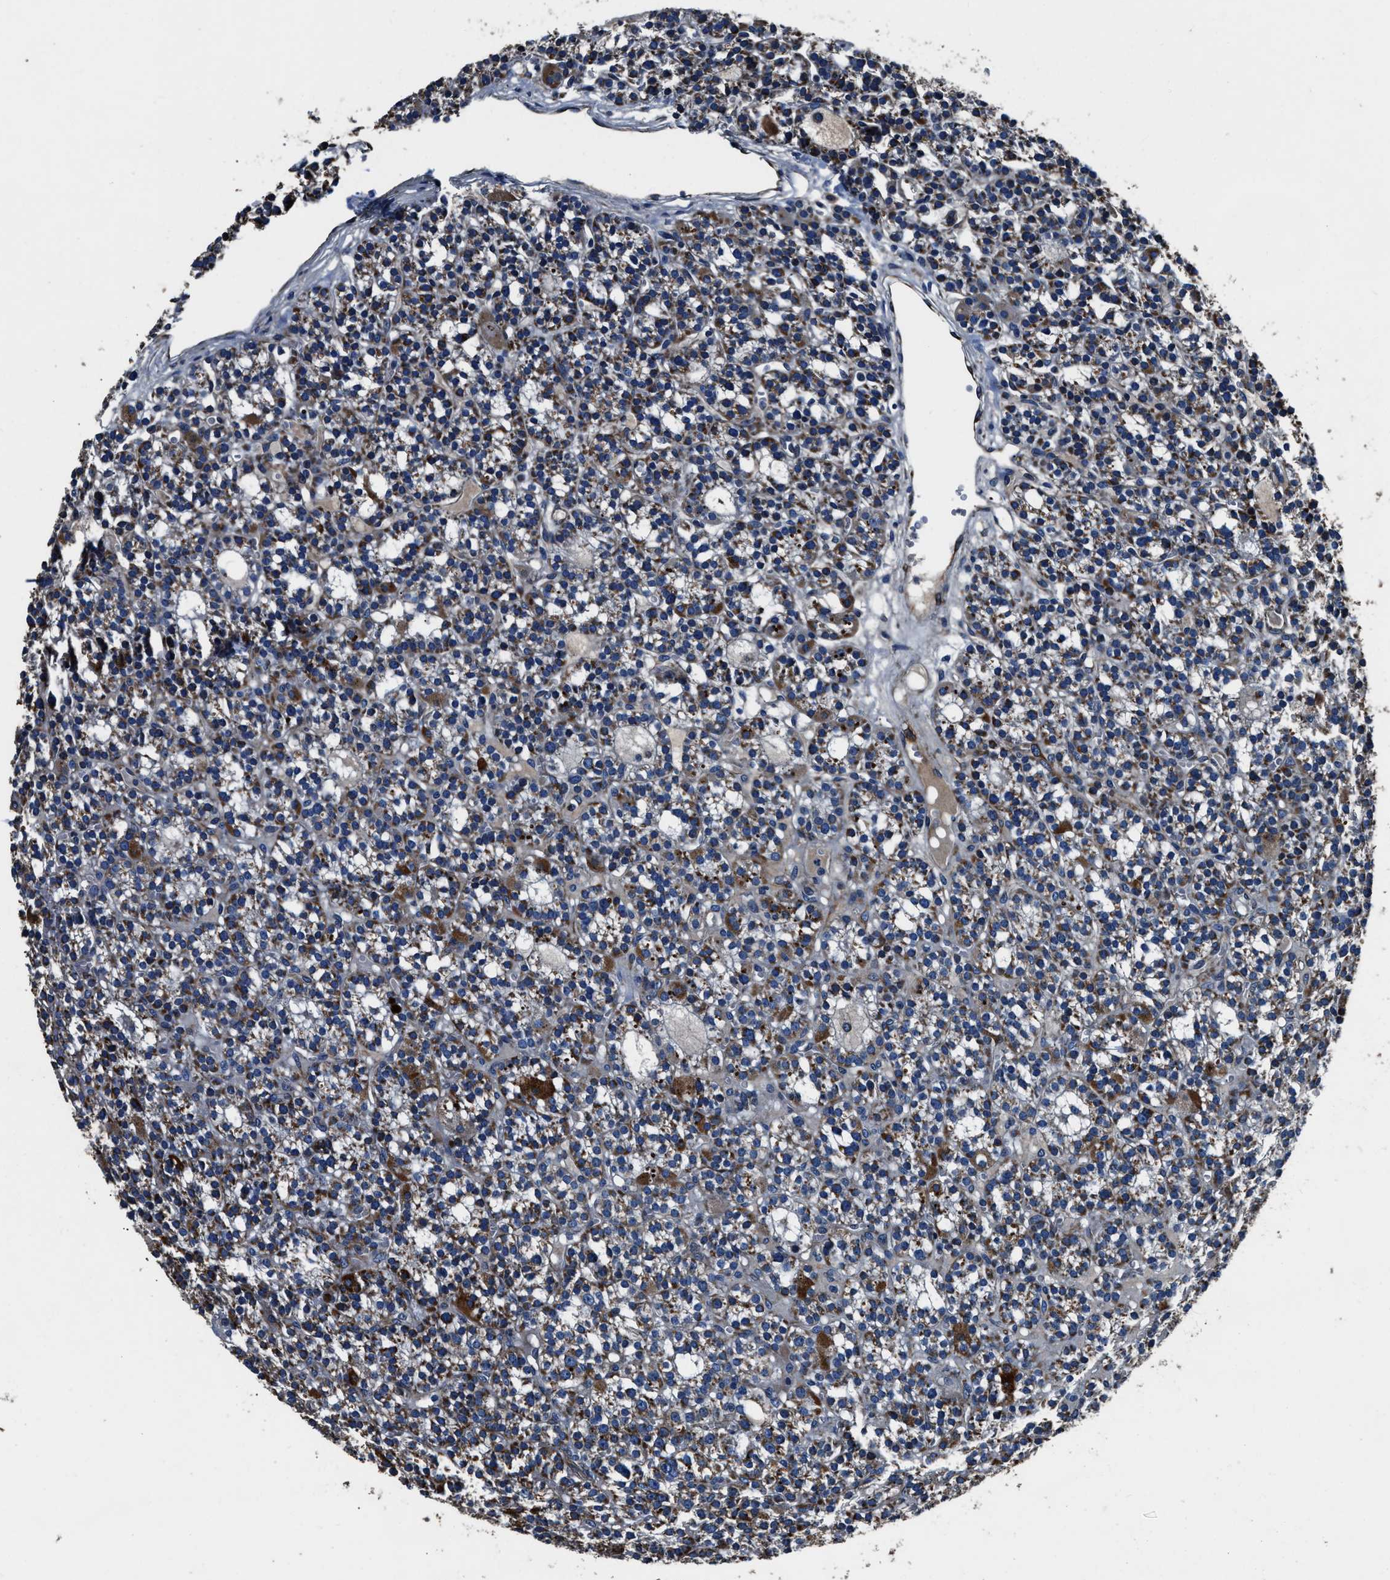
{"staining": {"intensity": "moderate", "quantity": "25%-75%", "location": "cytoplasmic/membranous"}, "tissue": "parathyroid gland", "cell_type": "Glandular cells", "image_type": "normal", "snomed": [{"axis": "morphology", "description": "Normal tissue, NOS"}, {"axis": "morphology", "description": "Adenoma, NOS"}, {"axis": "topography", "description": "Parathyroid gland"}], "caption": "Glandular cells show medium levels of moderate cytoplasmic/membranous positivity in about 25%-75% of cells in benign parathyroid gland.", "gene": "OGDH", "patient": {"sex": "female", "age": 58}}